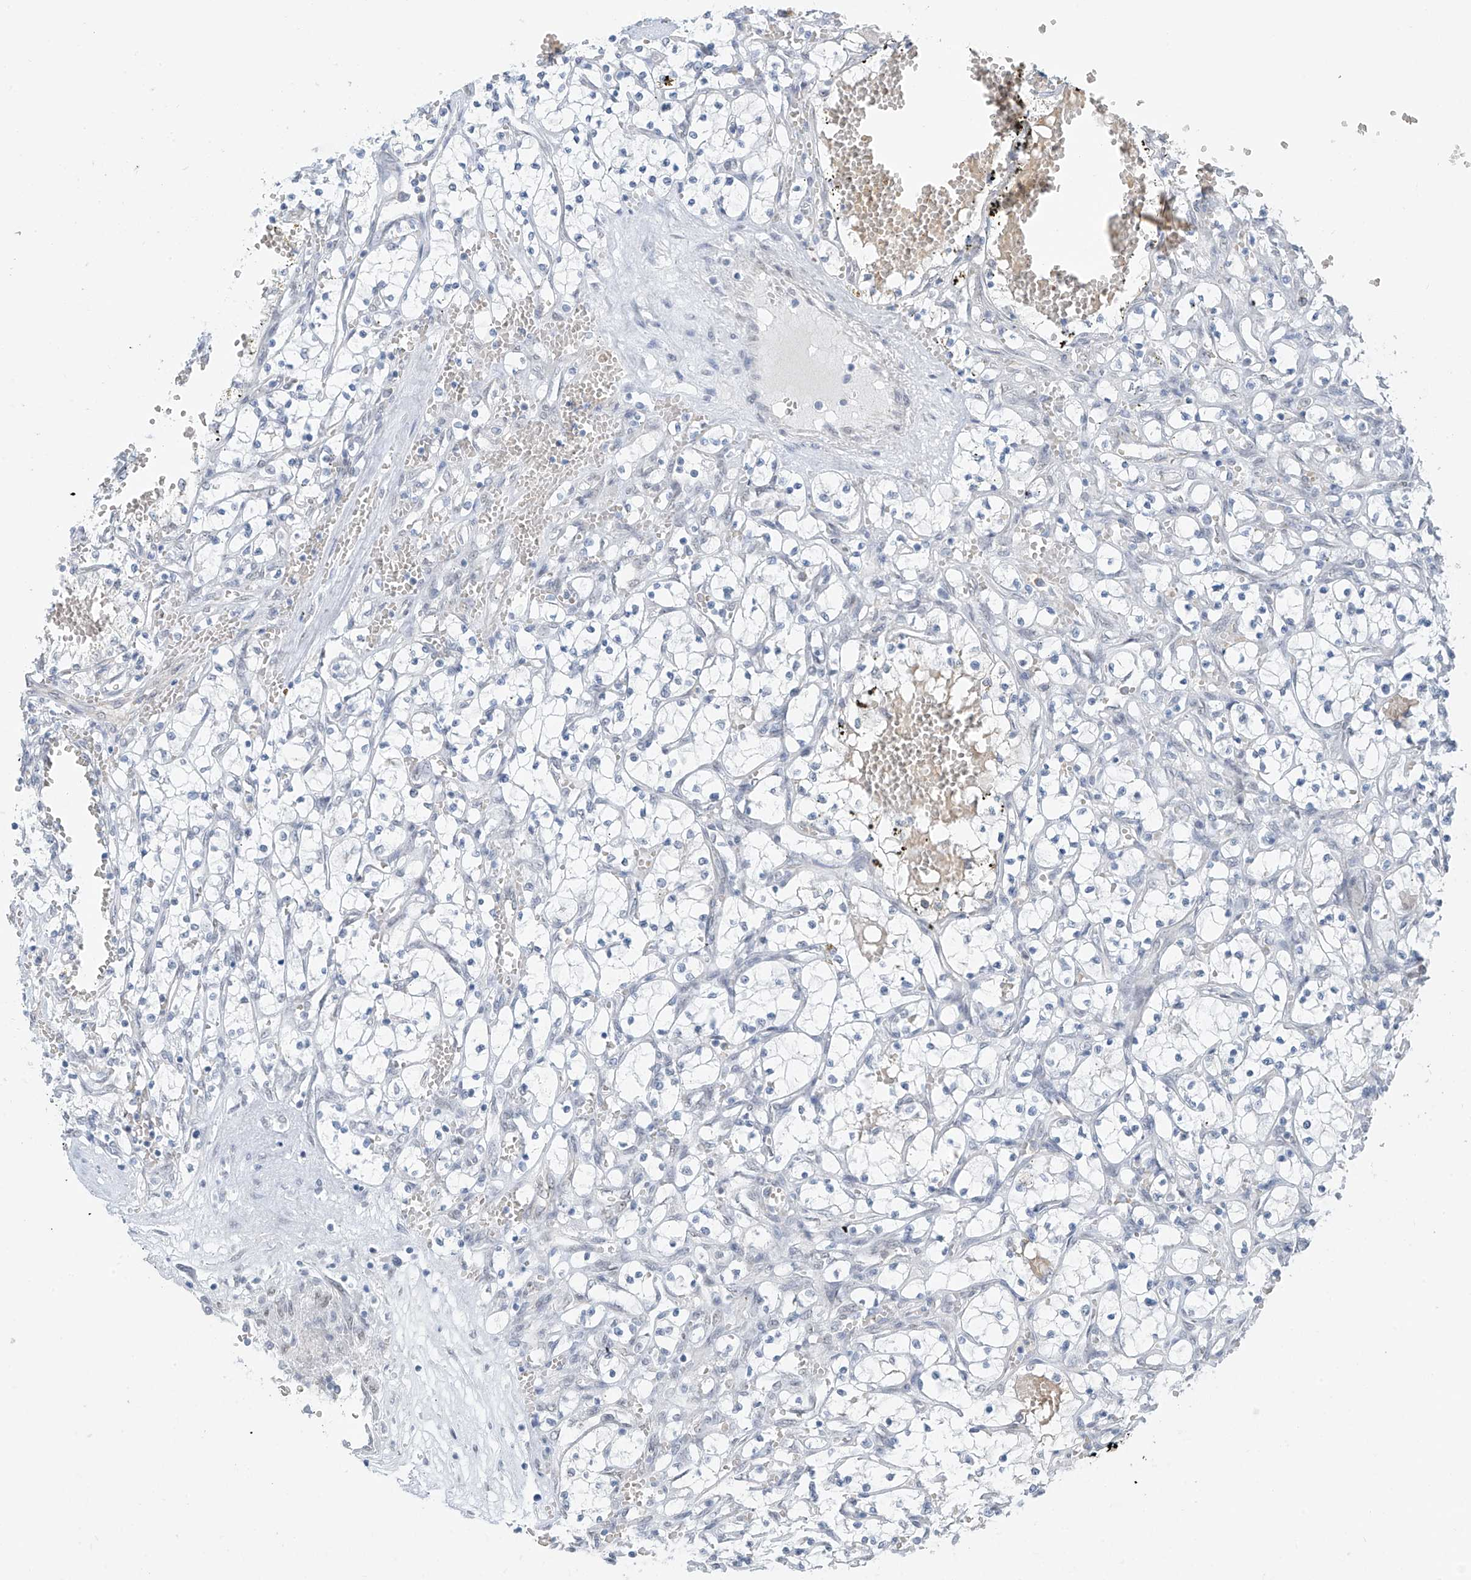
{"staining": {"intensity": "weak", "quantity": "<25%", "location": "nuclear"}, "tissue": "renal cancer", "cell_type": "Tumor cells", "image_type": "cancer", "snomed": [{"axis": "morphology", "description": "Adenocarcinoma, NOS"}, {"axis": "topography", "description": "Kidney"}], "caption": "DAB immunohistochemical staining of renal cancer exhibits no significant positivity in tumor cells.", "gene": "MCM9", "patient": {"sex": "female", "age": 69}}